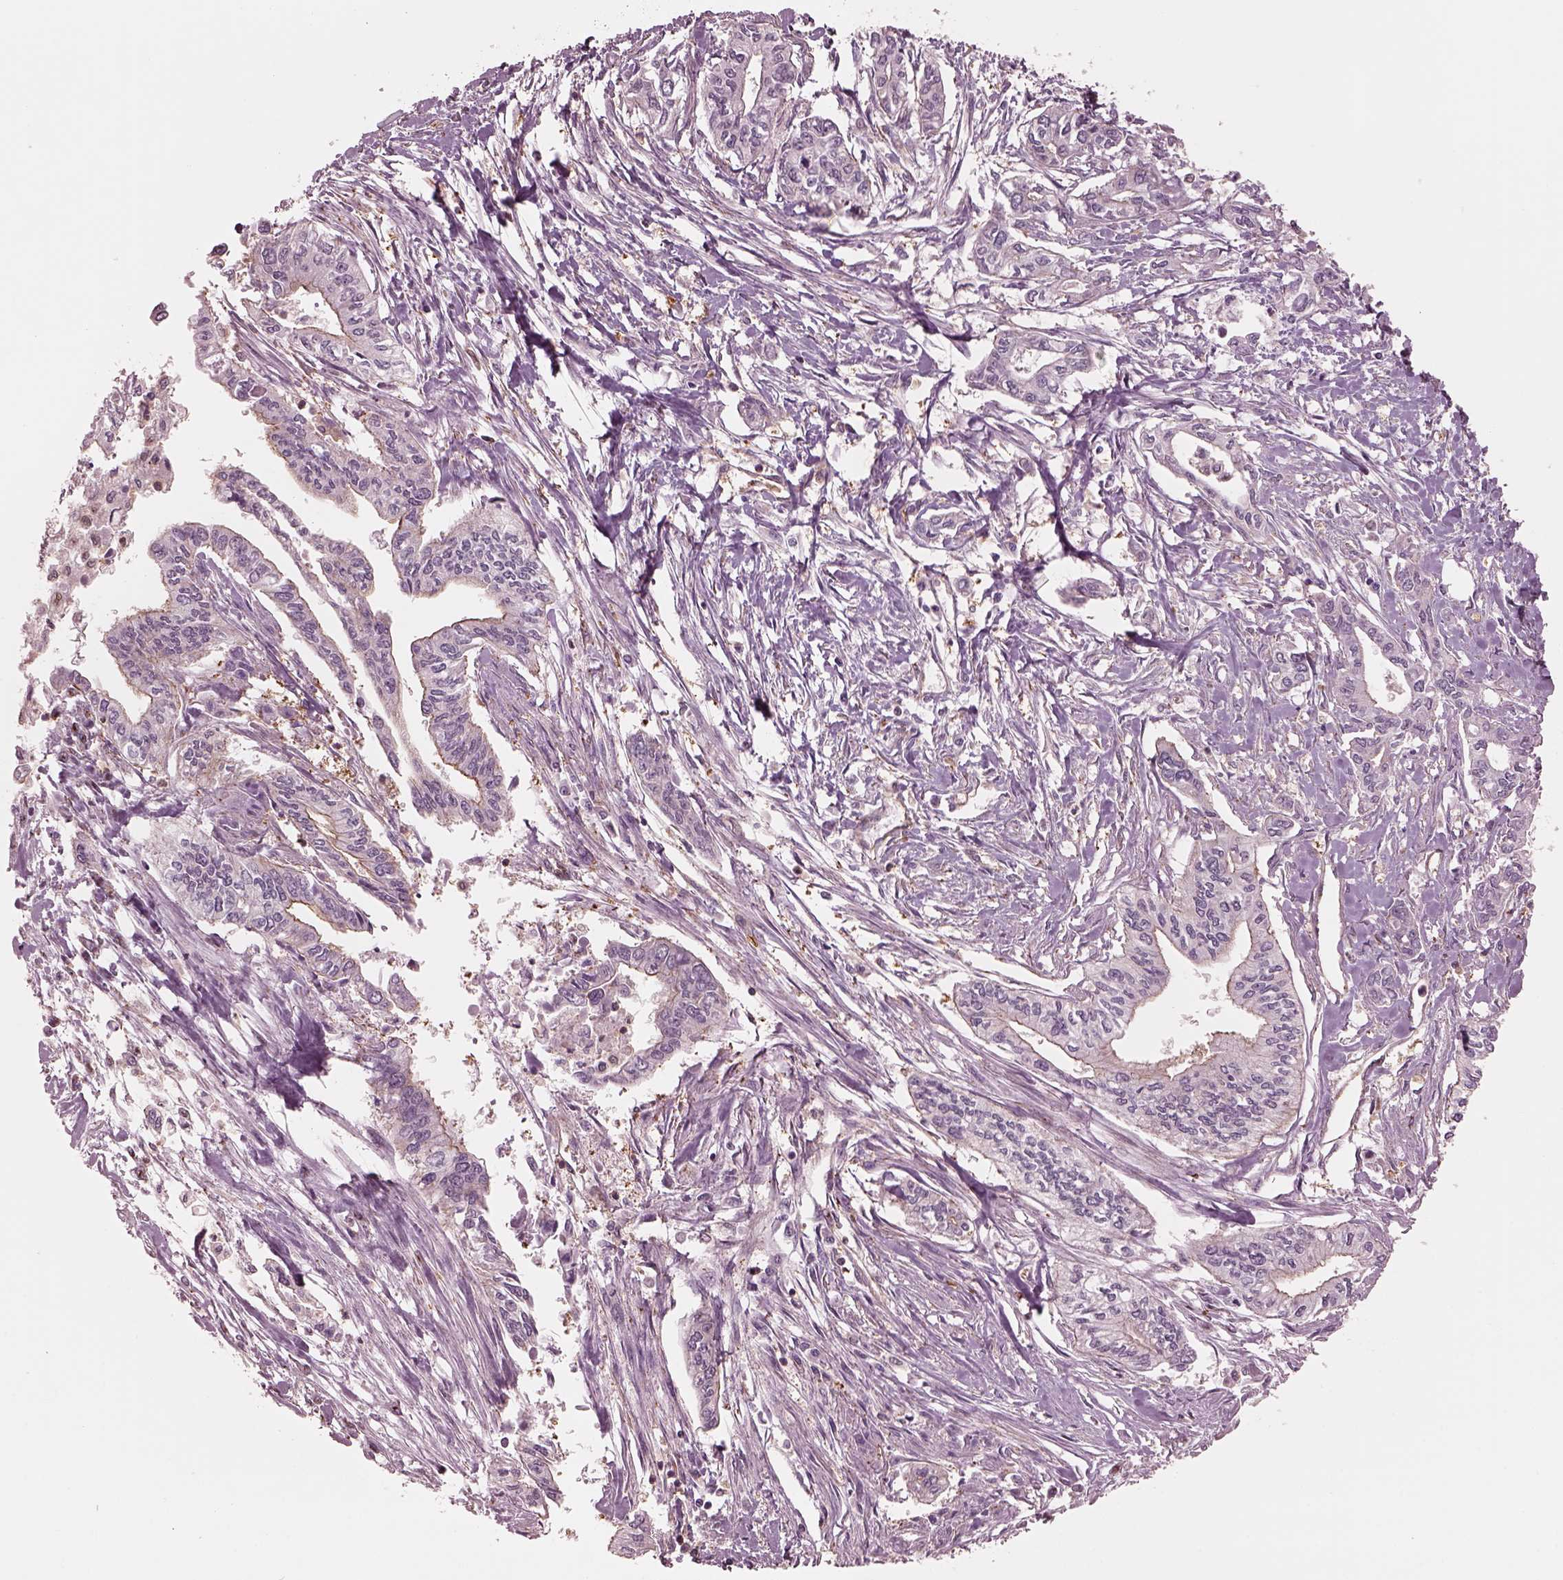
{"staining": {"intensity": "moderate", "quantity": "<25%", "location": "cytoplasmic/membranous"}, "tissue": "pancreatic cancer", "cell_type": "Tumor cells", "image_type": "cancer", "snomed": [{"axis": "morphology", "description": "Adenocarcinoma, NOS"}, {"axis": "topography", "description": "Pancreas"}], "caption": "Human pancreatic adenocarcinoma stained with a brown dye exhibits moderate cytoplasmic/membranous positive expression in about <25% of tumor cells.", "gene": "STK33", "patient": {"sex": "male", "age": 60}}